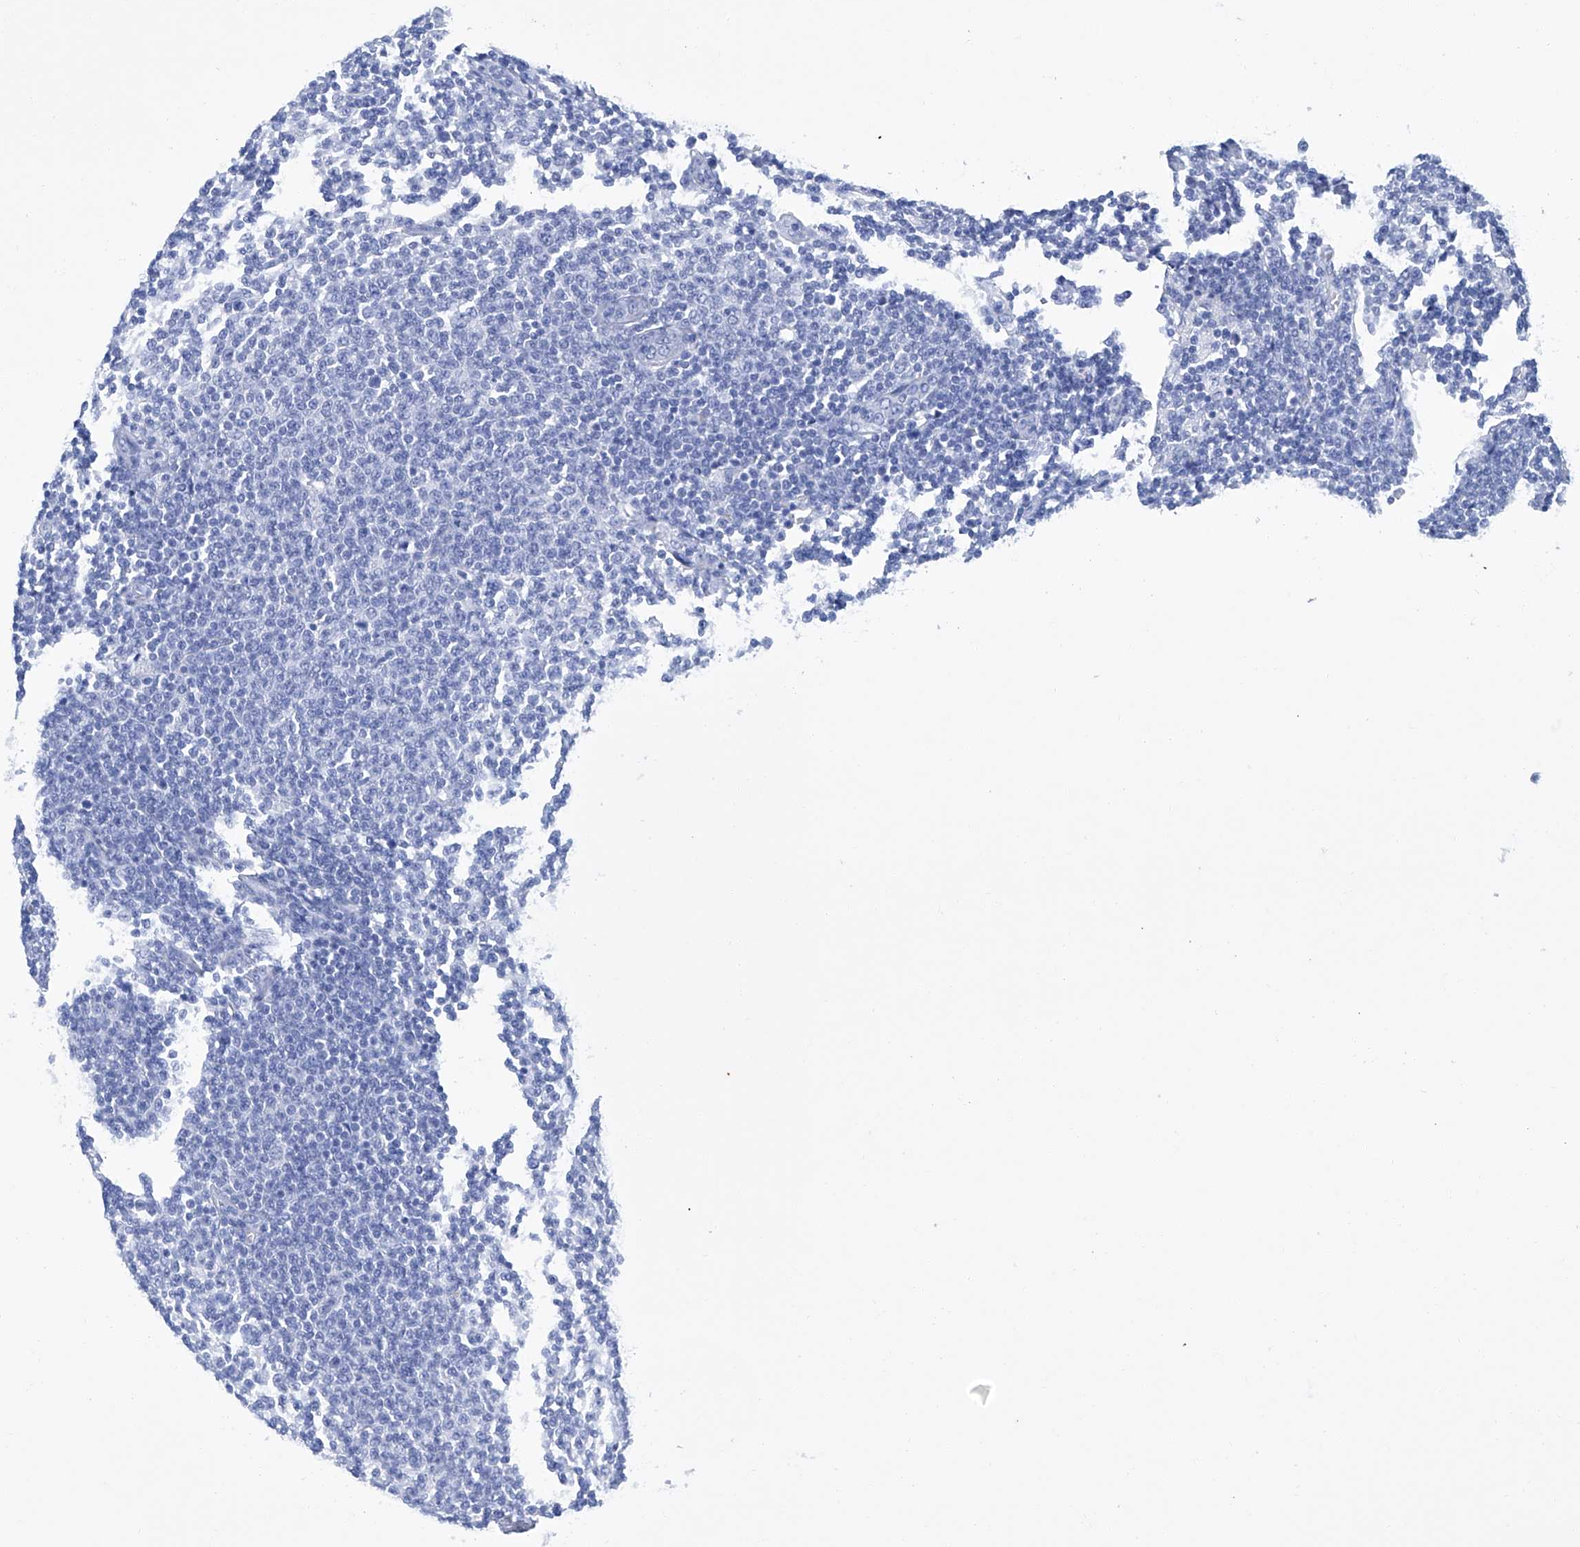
{"staining": {"intensity": "negative", "quantity": "none", "location": "none"}, "tissue": "lymphoma", "cell_type": "Tumor cells", "image_type": "cancer", "snomed": [{"axis": "morphology", "description": "Malignant lymphoma, non-Hodgkin's type, Low grade"}, {"axis": "topography", "description": "Lymph node"}], "caption": "DAB immunohistochemical staining of low-grade malignant lymphoma, non-Hodgkin's type displays no significant positivity in tumor cells.", "gene": "GPT", "patient": {"sex": "male", "age": 66}}